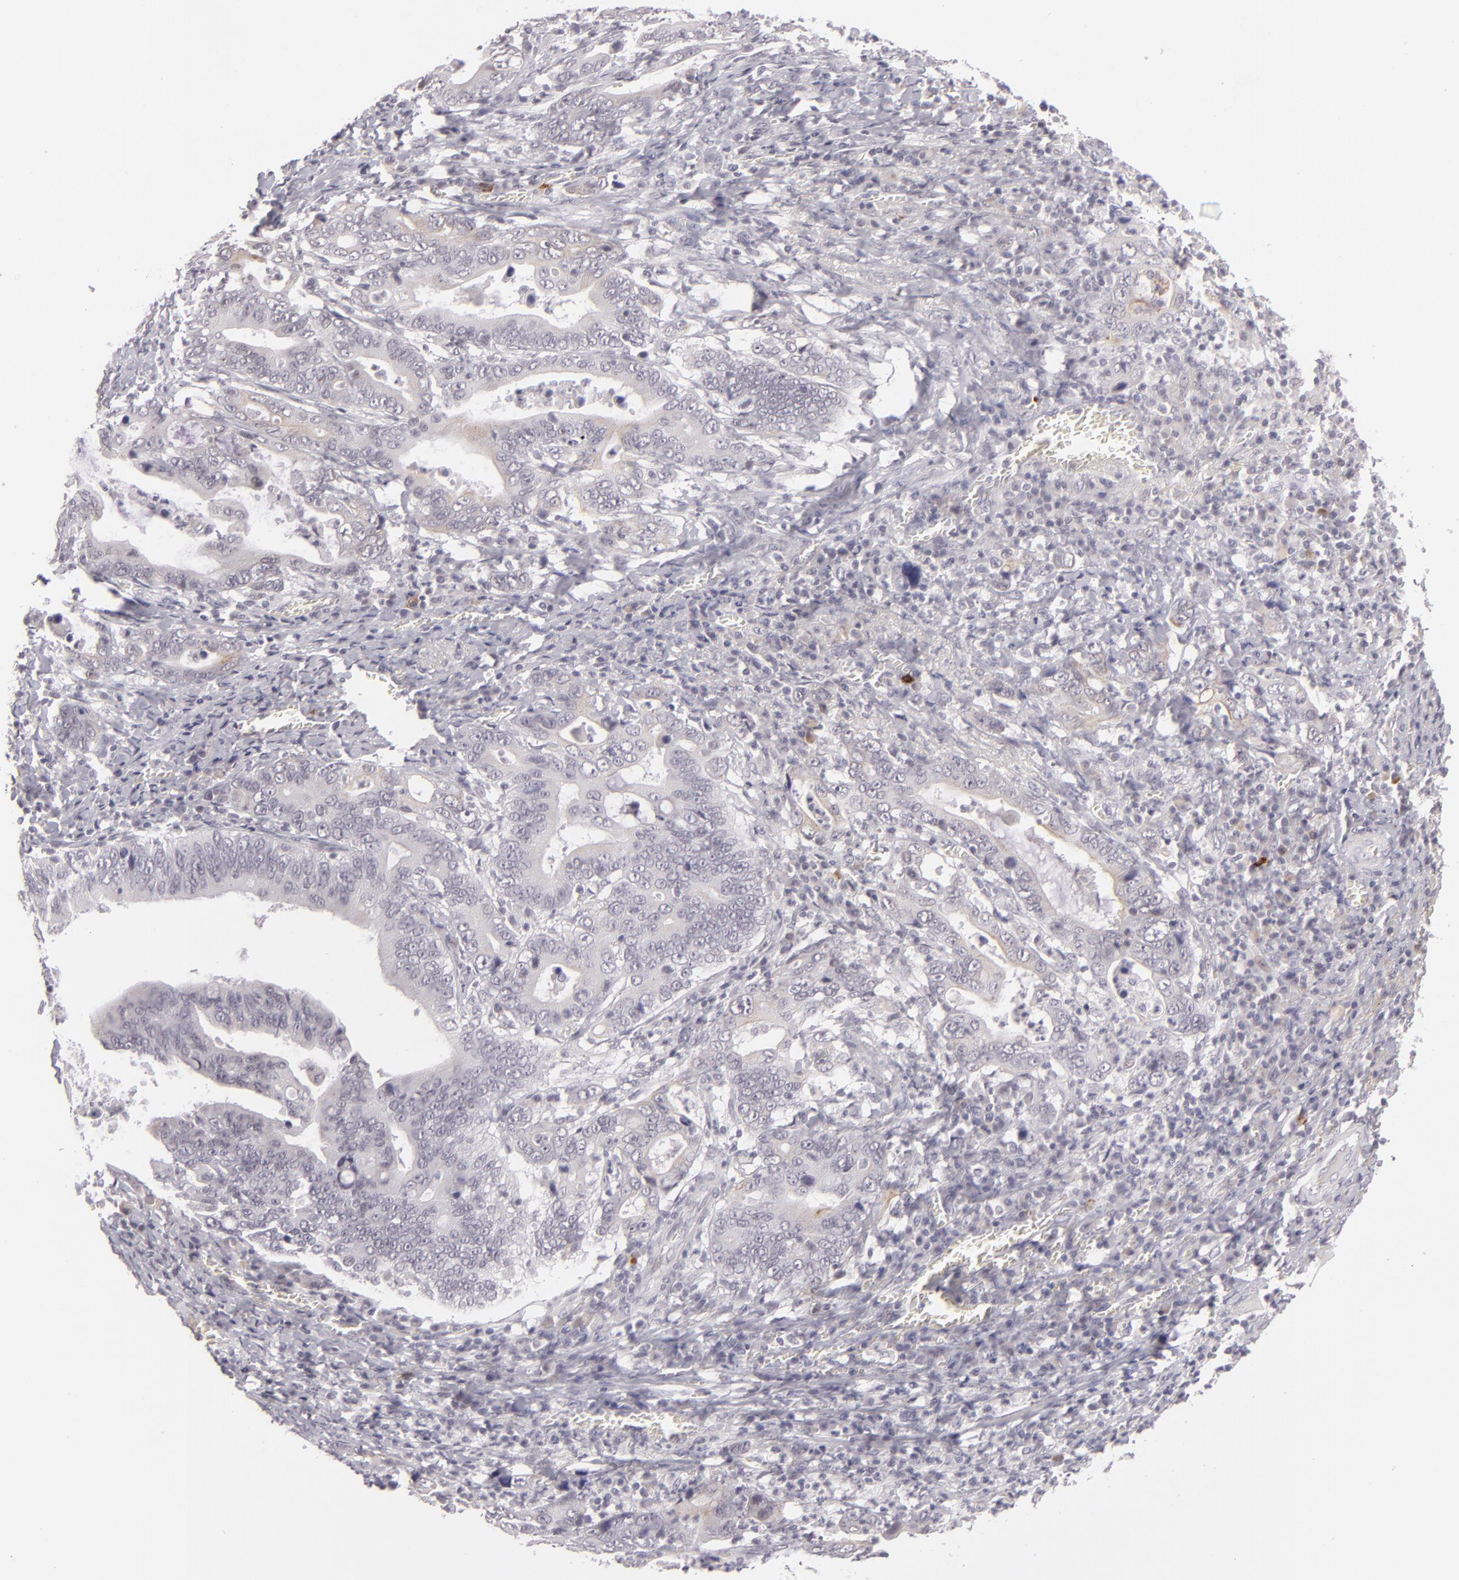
{"staining": {"intensity": "negative", "quantity": "none", "location": "none"}, "tissue": "stomach cancer", "cell_type": "Tumor cells", "image_type": "cancer", "snomed": [{"axis": "morphology", "description": "Adenocarcinoma, NOS"}, {"axis": "topography", "description": "Stomach, upper"}], "caption": "This photomicrograph is of stomach adenocarcinoma stained with IHC to label a protein in brown with the nuclei are counter-stained blue. There is no positivity in tumor cells. (DAB (3,3'-diaminobenzidine) immunohistochemistry (IHC) with hematoxylin counter stain).", "gene": "ZNF205", "patient": {"sex": "male", "age": 63}}